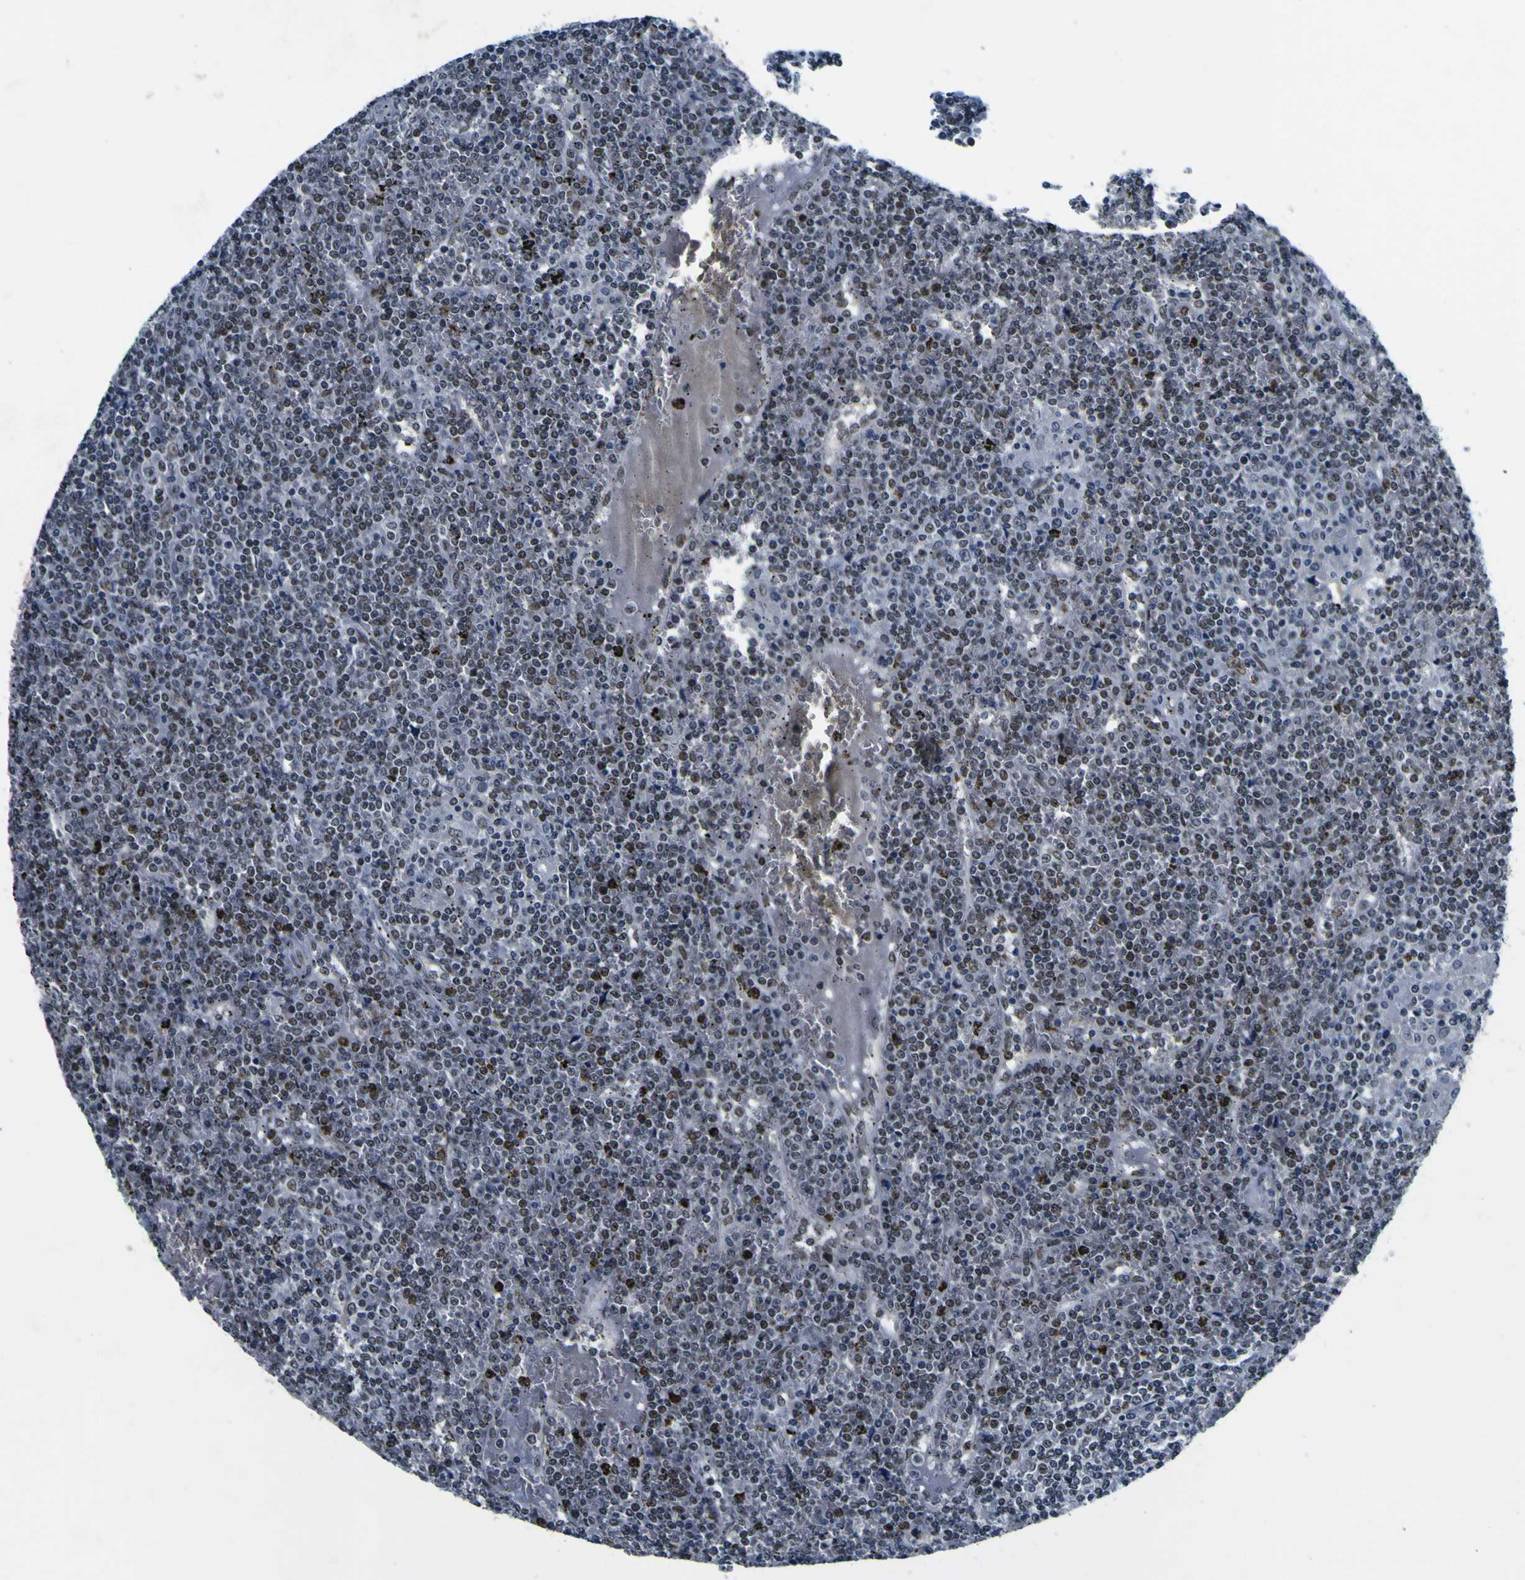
{"staining": {"intensity": "negative", "quantity": "none", "location": "none"}, "tissue": "lymphoma", "cell_type": "Tumor cells", "image_type": "cancer", "snomed": [{"axis": "morphology", "description": "Malignant lymphoma, non-Hodgkin's type, Low grade"}, {"axis": "topography", "description": "Spleen"}], "caption": "Human lymphoma stained for a protein using IHC demonstrates no positivity in tumor cells.", "gene": "CUL4B", "patient": {"sex": "female", "age": 19}}